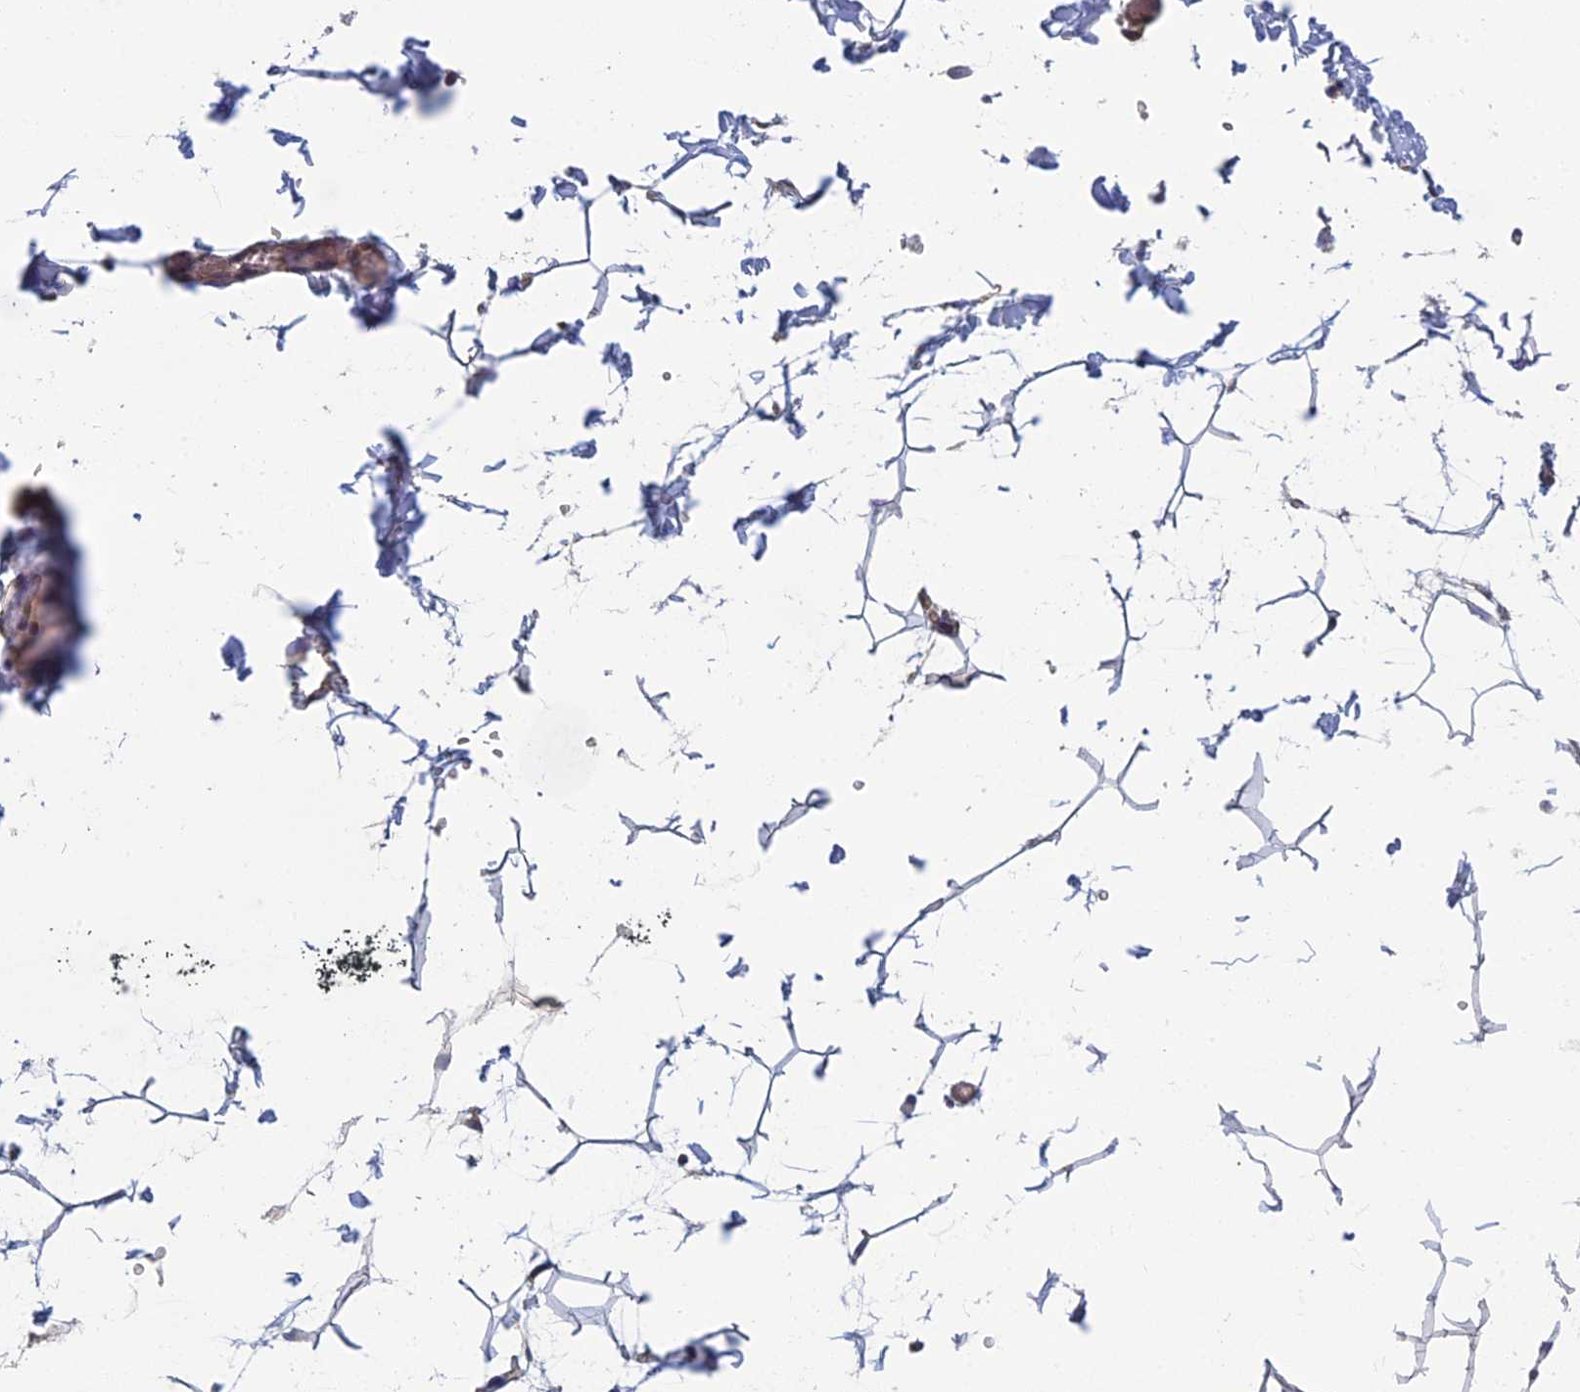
{"staining": {"intensity": "negative", "quantity": "none", "location": "none"}, "tissue": "adipose tissue", "cell_type": "Adipocytes", "image_type": "normal", "snomed": [{"axis": "morphology", "description": "Normal tissue, NOS"}, {"axis": "topography", "description": "Gallbladder"}, {"axis": "topography", "description": "Peripheral nerve tissue"}], "caption": "Immunohistochemical staining of unremarkable human adipose tissue reveals no significant staining in adipocytes. The staining was performed using DAB to visualize the protein expression in brown, while the nuclei were stained in blue with hematoxylin (Magnification: 20x).", "gene": "PCDHA5", "patient": {"sex": "male", "age": 38}}